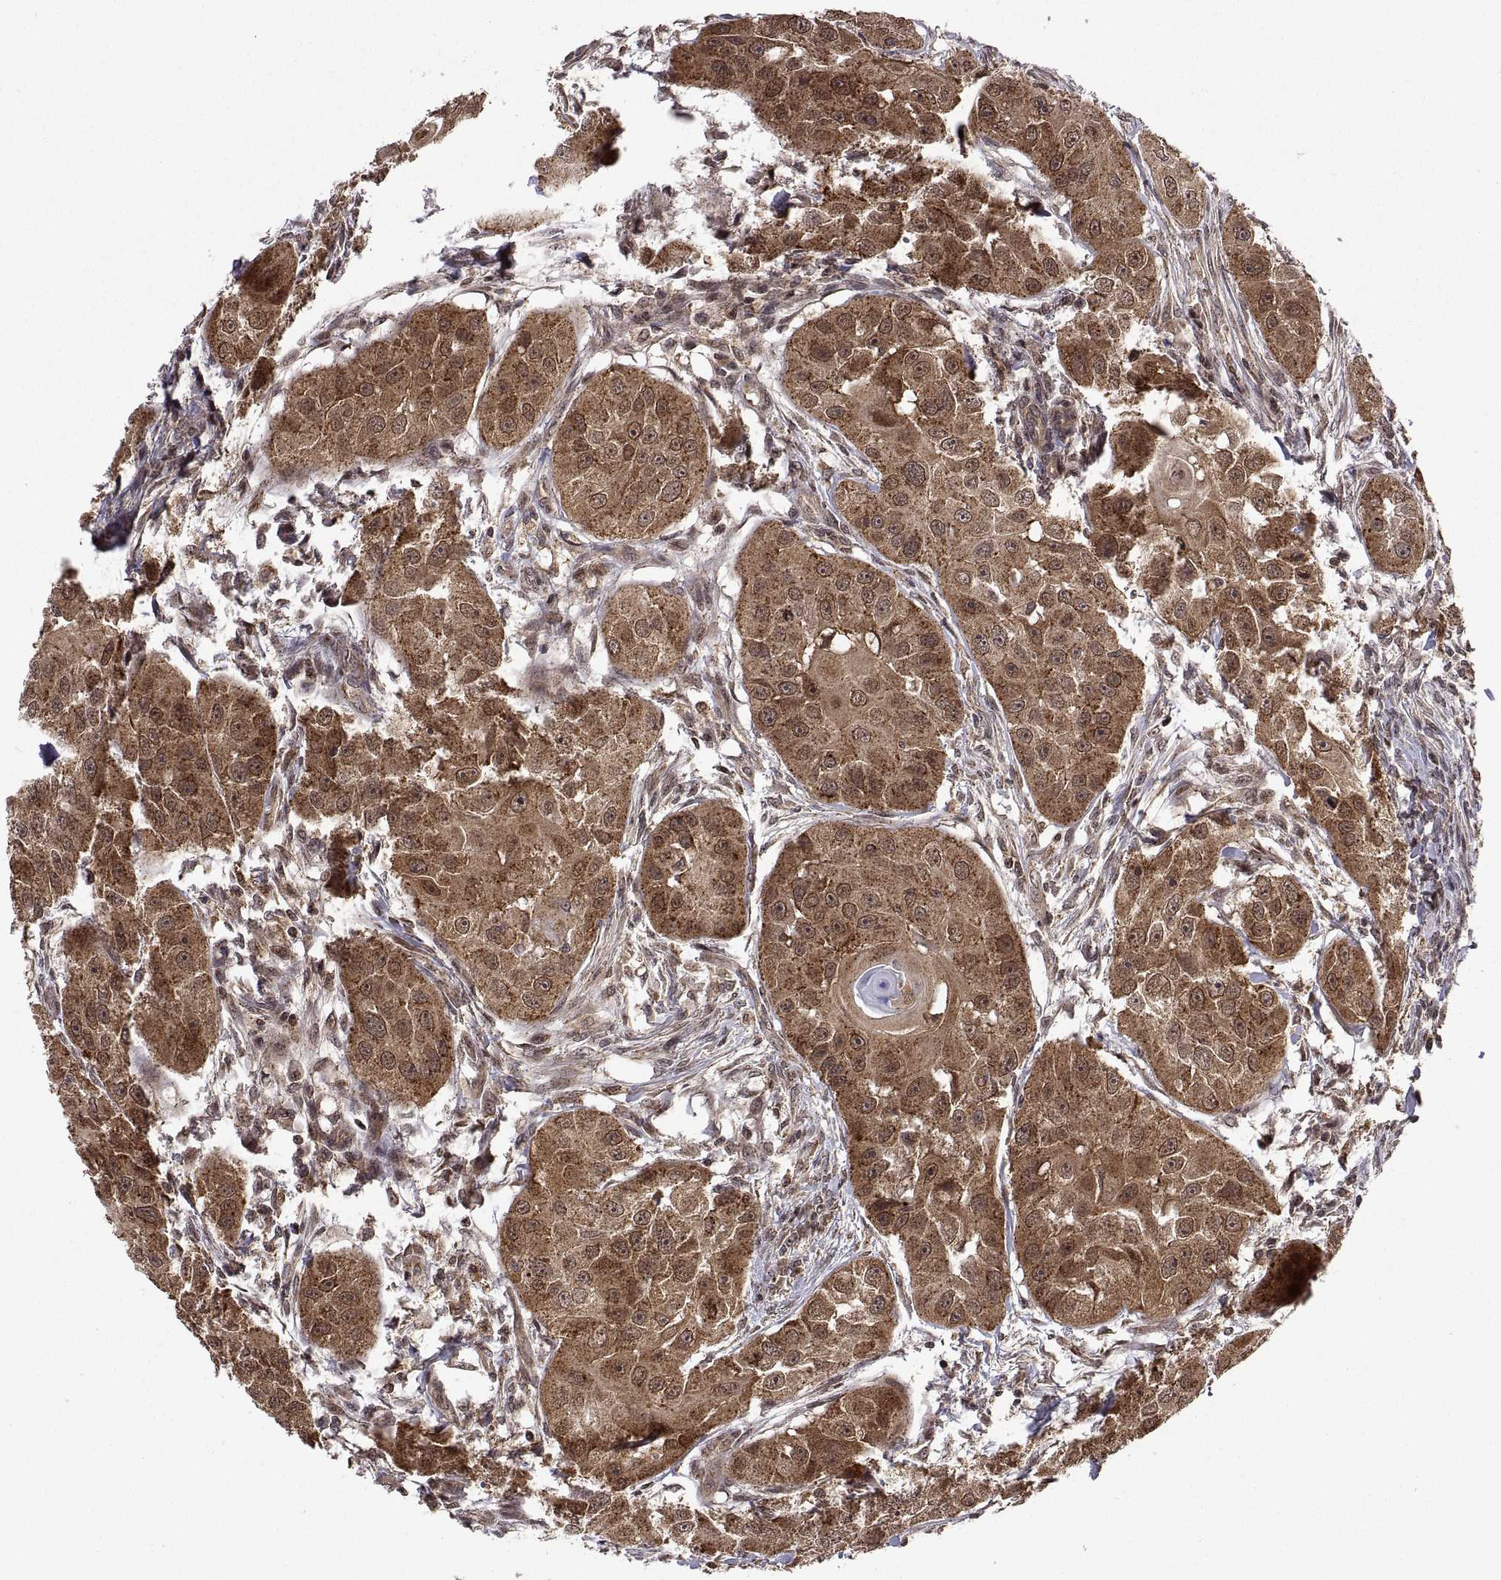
{"staining": {"intensity": "moderate", "quantity": ">75%", "location": "cytoplasmic/membranous"}, "tissue": "head and neck cancer", "cell_type": "Tumor cells", "image_type": "cancer", "snomed": [{"axis": "morphology", "description": "Squamous cell carcinoma, NOS"}, {"axis": "topography", "description": "Head-Neck"}], "caption": "A photomicrograph of human head and neck cancer (squamous cell carcinoma) stained for a protein shows moderate cytoplasmic/membranous brown staining in tumor cells. Immunohistochemistry (ihc) stains the protein of interest in brown and the nuclei are stained blue.", "gene": "ZNRF2", "patient": {"sex": "male", "age": 51}}